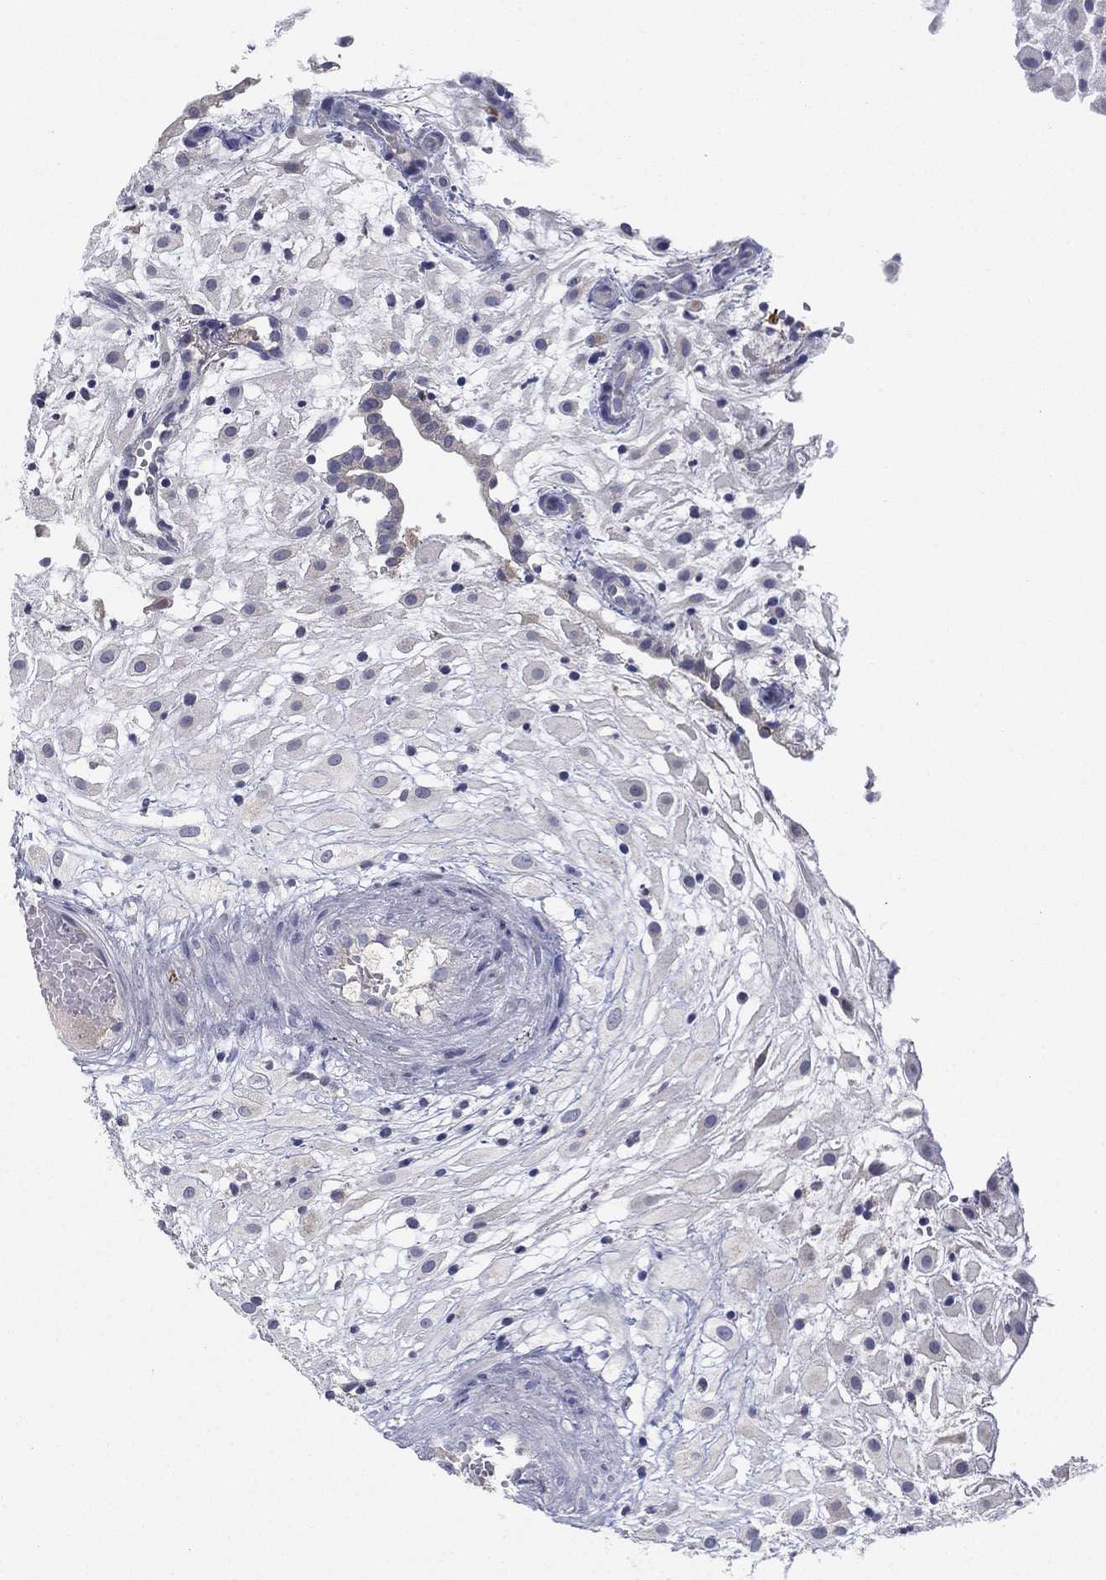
{"staining": {"intensity": "negative", "quantity": "none", "location": "none"}, "tissue": "placenta", "cell_type": "Decidual cells", "image_type": "normal", "snomed": [{"axis": "morphology", "description": "Normal tissue, NOS"}, {"axis": "topography", "description": "Placenta"}], "caption": "Histopathology image shows no protein positivity in decidual cells of unremarkable placenta.", "gene": "PTGDS", "patient": {"sex": "female", "age": 24}}